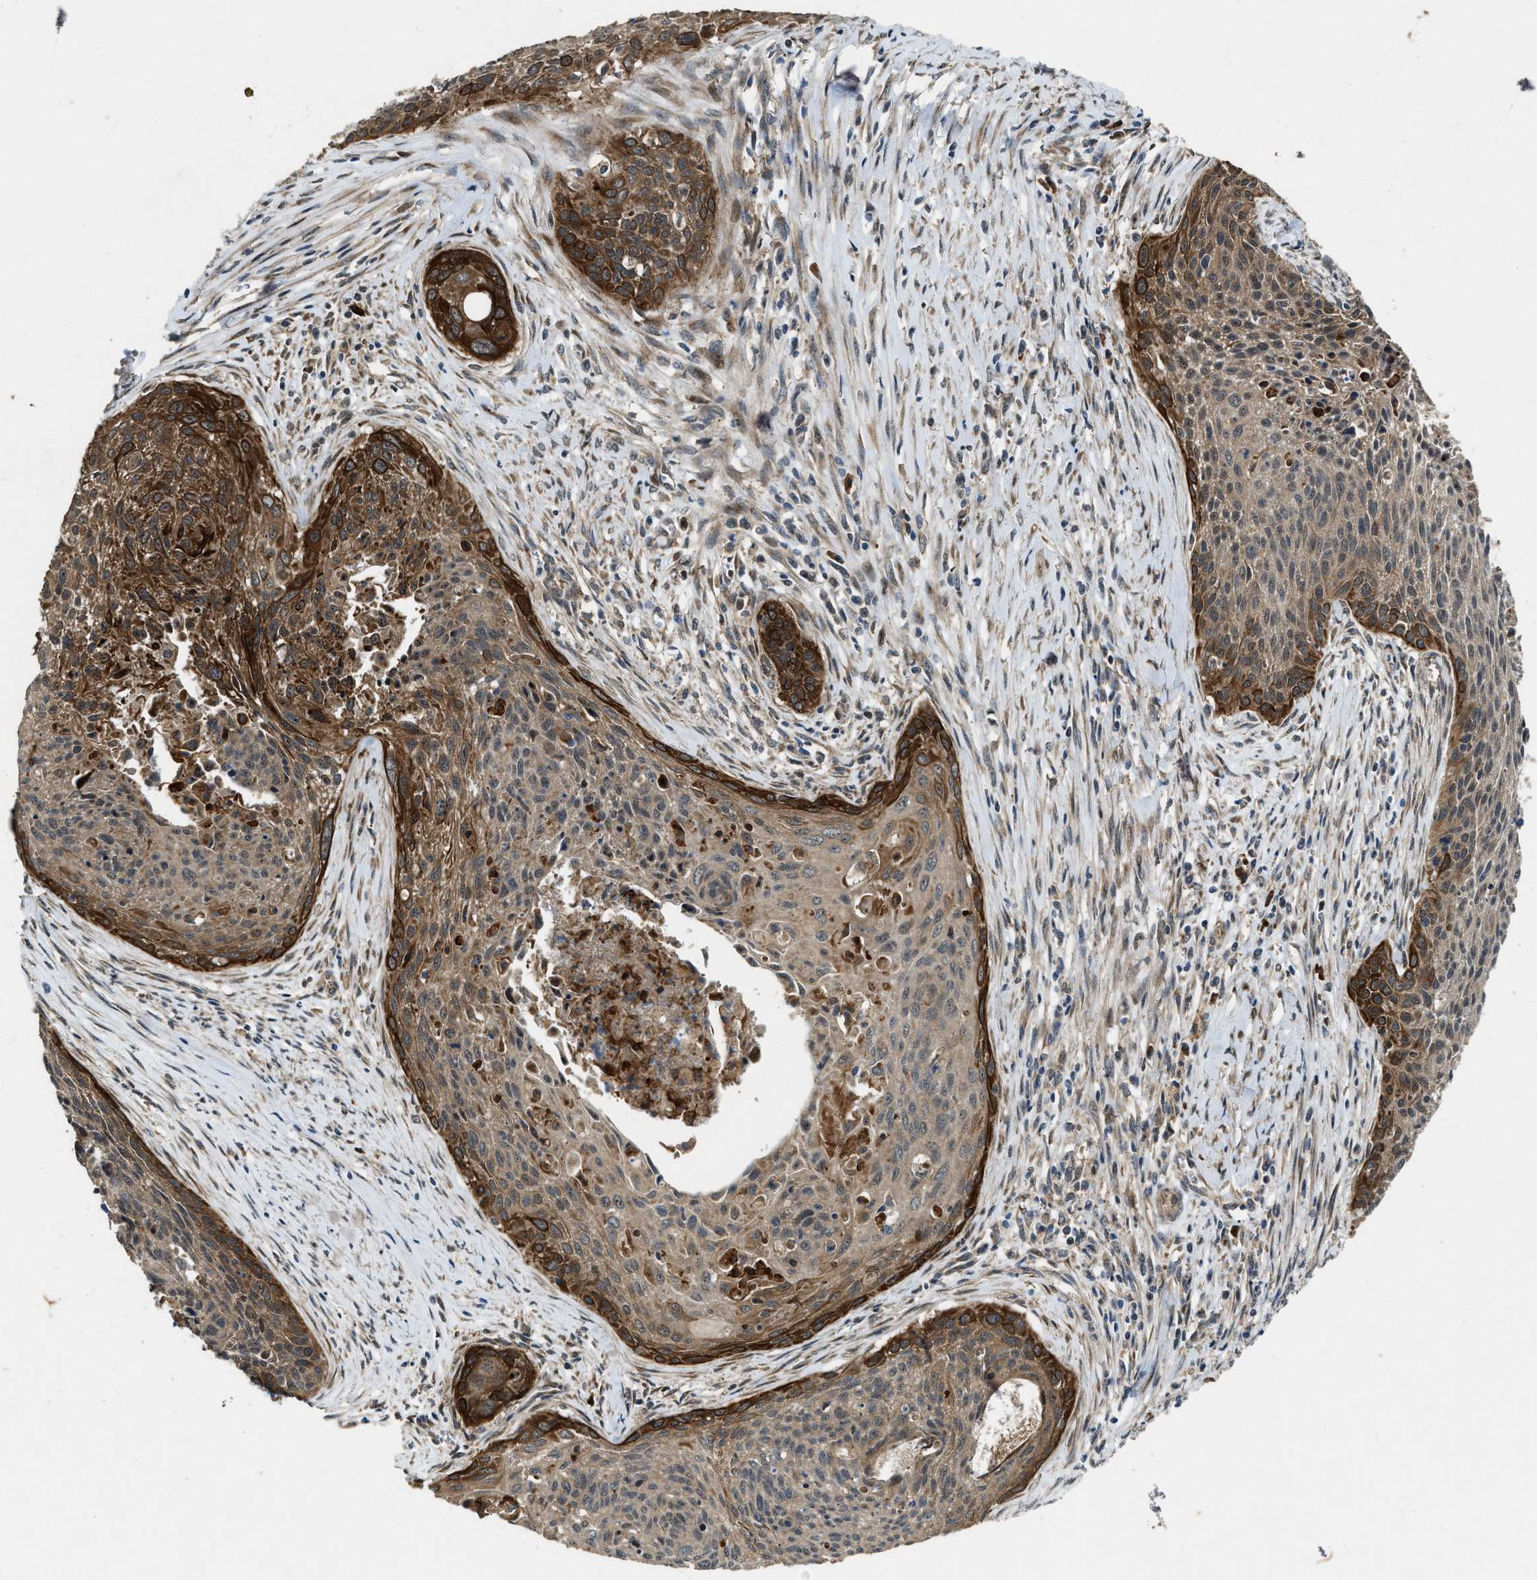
{"staining": {"intensity": "strong", "quantity": "25%-75%", "location": "cytoplasmic/membranous"}, "tissue": "cervical cancer", "cell_type": "Tumor cells", "image_type": "cancer", "snomed": [{"axis": "morphology", "description": "Squamous cell carcinoma, NOS"}, {"axis": "topography", "description": "Cervix"}], "caption": "Cervical cancer (squamous cell carcinoma) was stained to show a protein in brown. There is high levels of strong cytoplasmic/membranous positivity in about 25%-75% of tumor cells.", "gene": "LRRC72", "patient": {"sex": "female", "age": 55}}